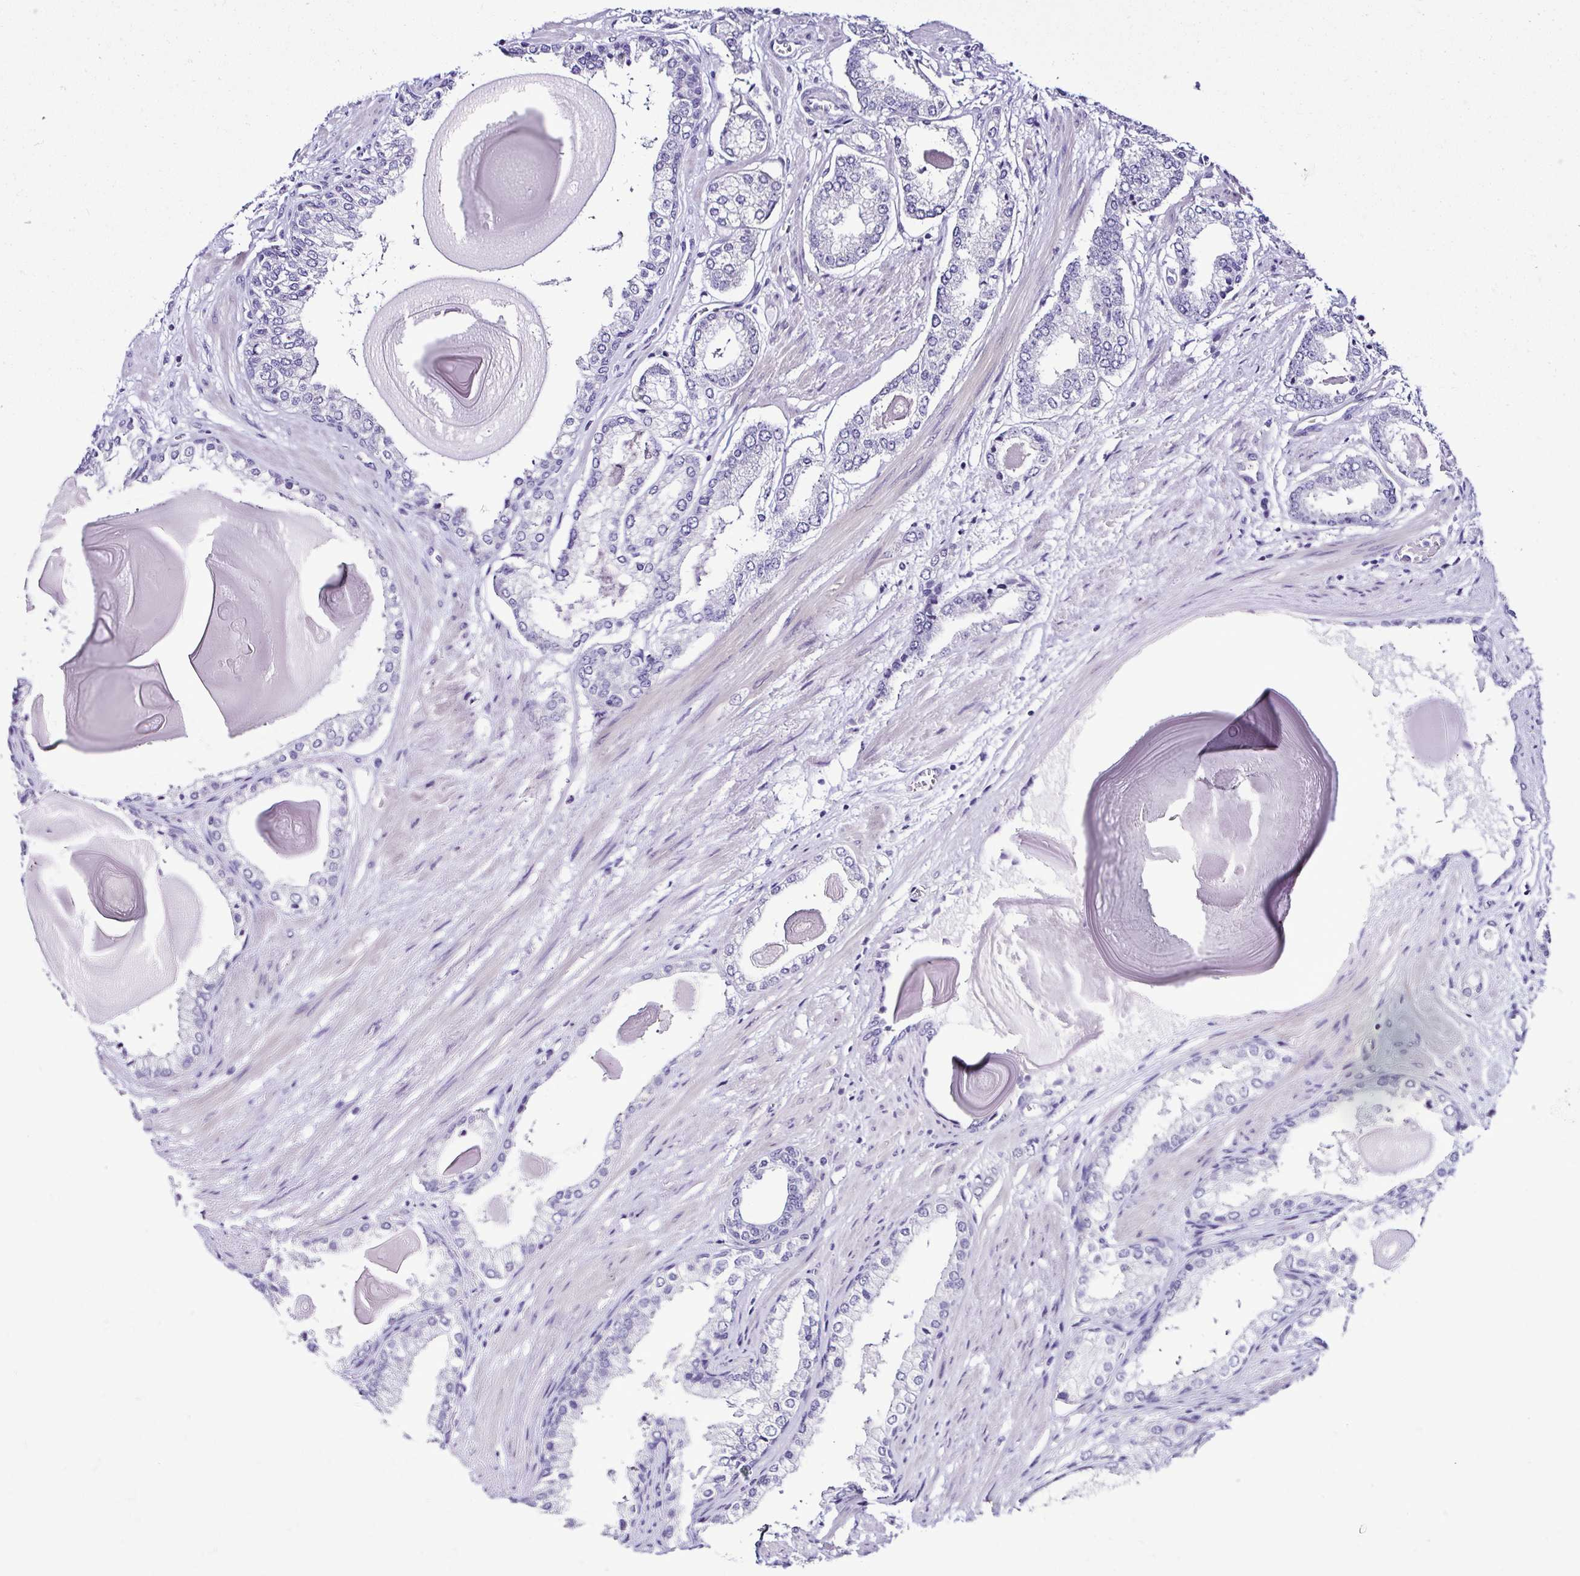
{"staining": {"intensity": "negative", "quantity": "none", "location": "none"}, "tissue": "prostate cancer", "cell_type": "Tumor cells", "image_type": "cancer", "snomed": [{"axis": "morphology", "description": "Adenocarcinoma, Low grade"}, {"axis": "topography", "description": "Prostate"}], "caption": "This is an immunohistochemistry histopathology image of human prostate cancer (low-grade adenocarcinoma). There is no positivity in tumor cells.", "gene": "SRL", "patient": {"sex": "male", "age": 64}}